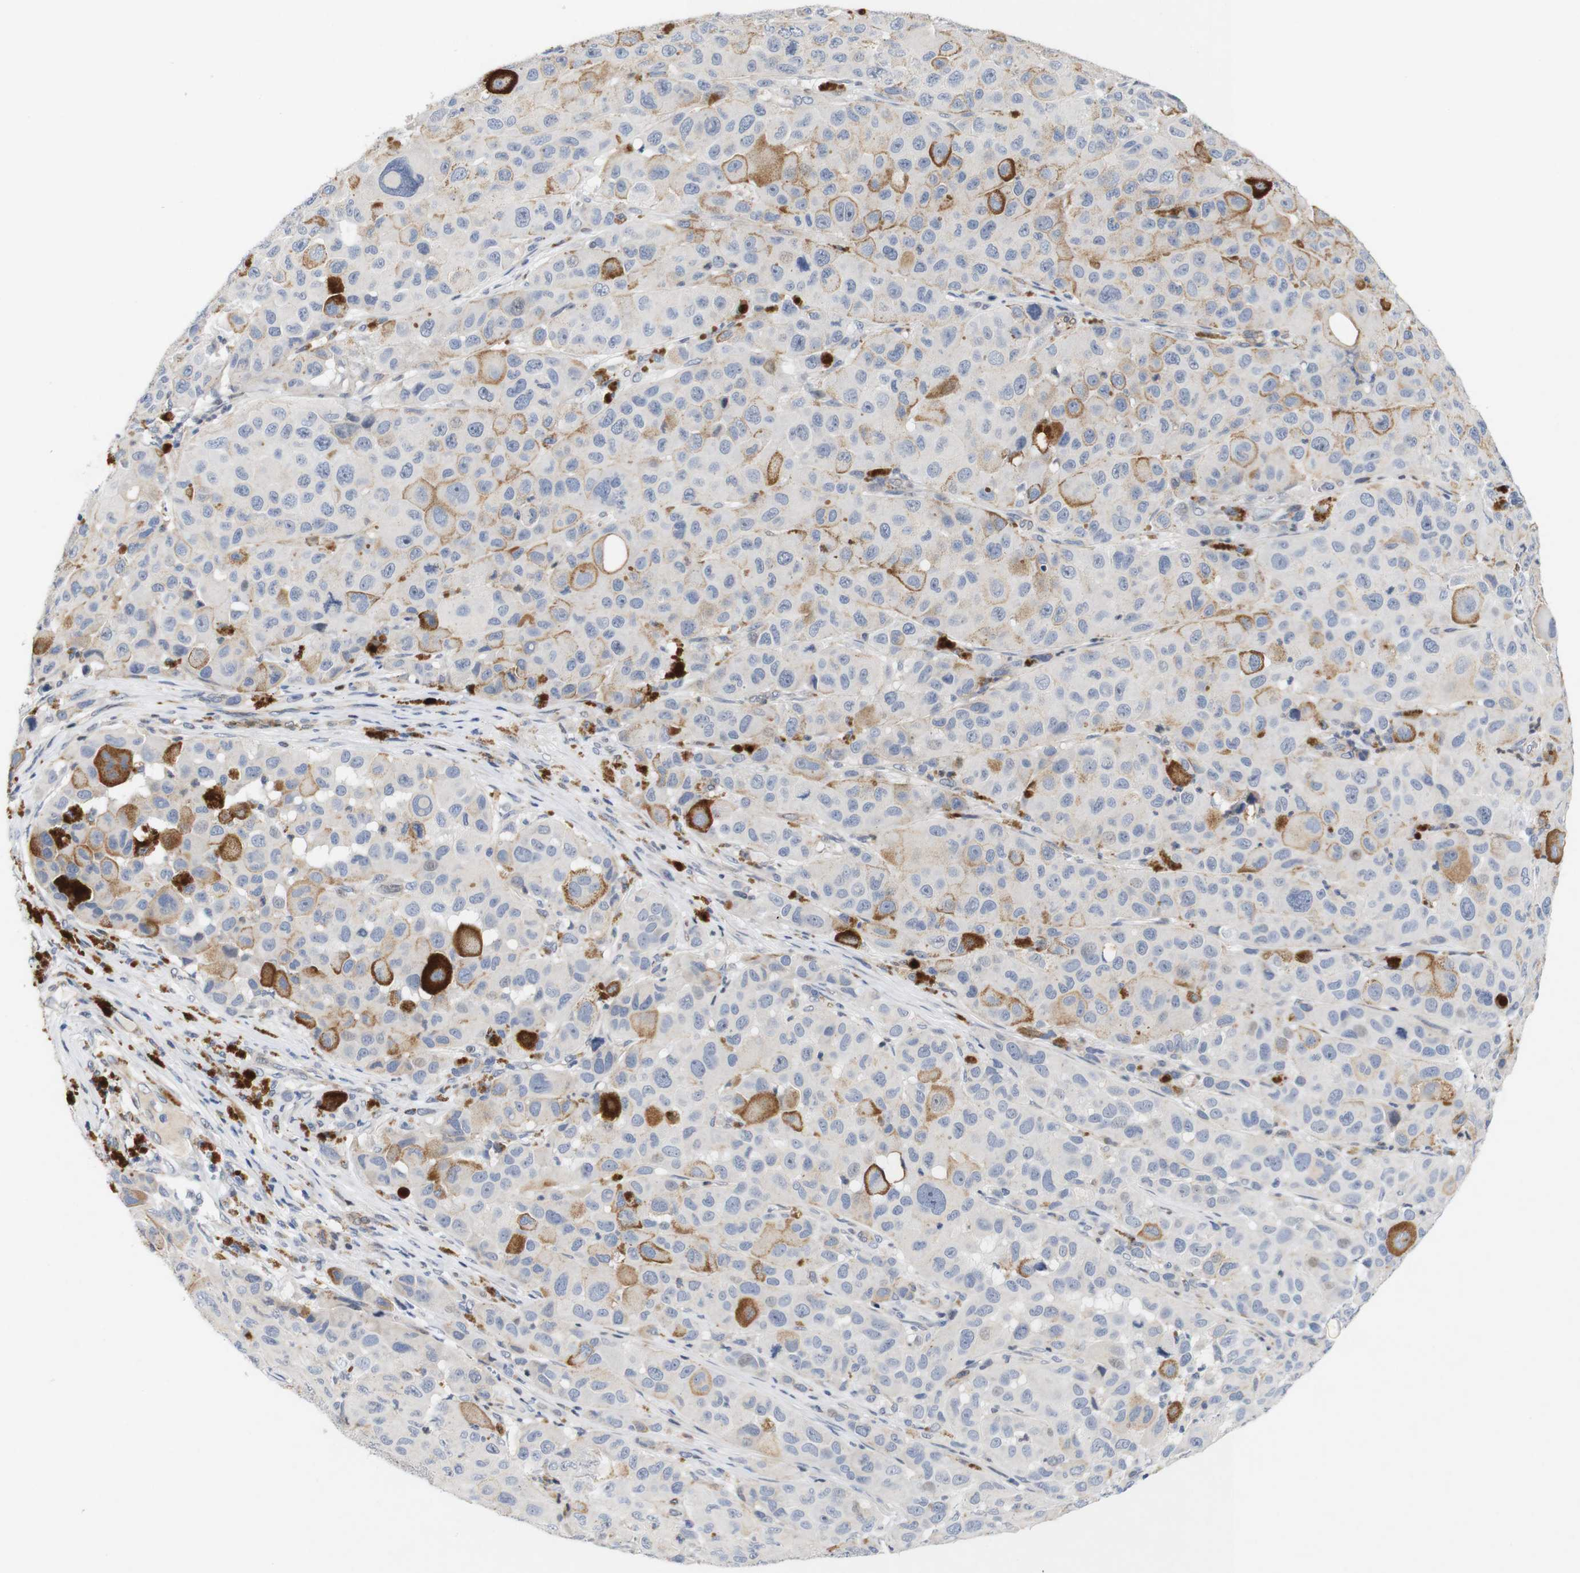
{"staining": {"intensity": "moderate", "quantity": "<25%", "location": "cytoplasmic/membranous"}, "tissue": "melanoma", "cell_type": "Tumor cells", "image_type": "cancer", "snomed": [{"axis": "morphology", "description": "Malignant melanoma, NOS"}, {"axis": "topography", "description": "Skin"}], "caption": "Melanoma stained with immunohistochemistry reveals moderate cytoplasmic/membranous staining in approximately <25% of tumor cells.", "gene": "CYB561", "patient": {"sex": "male", "age": 96}}